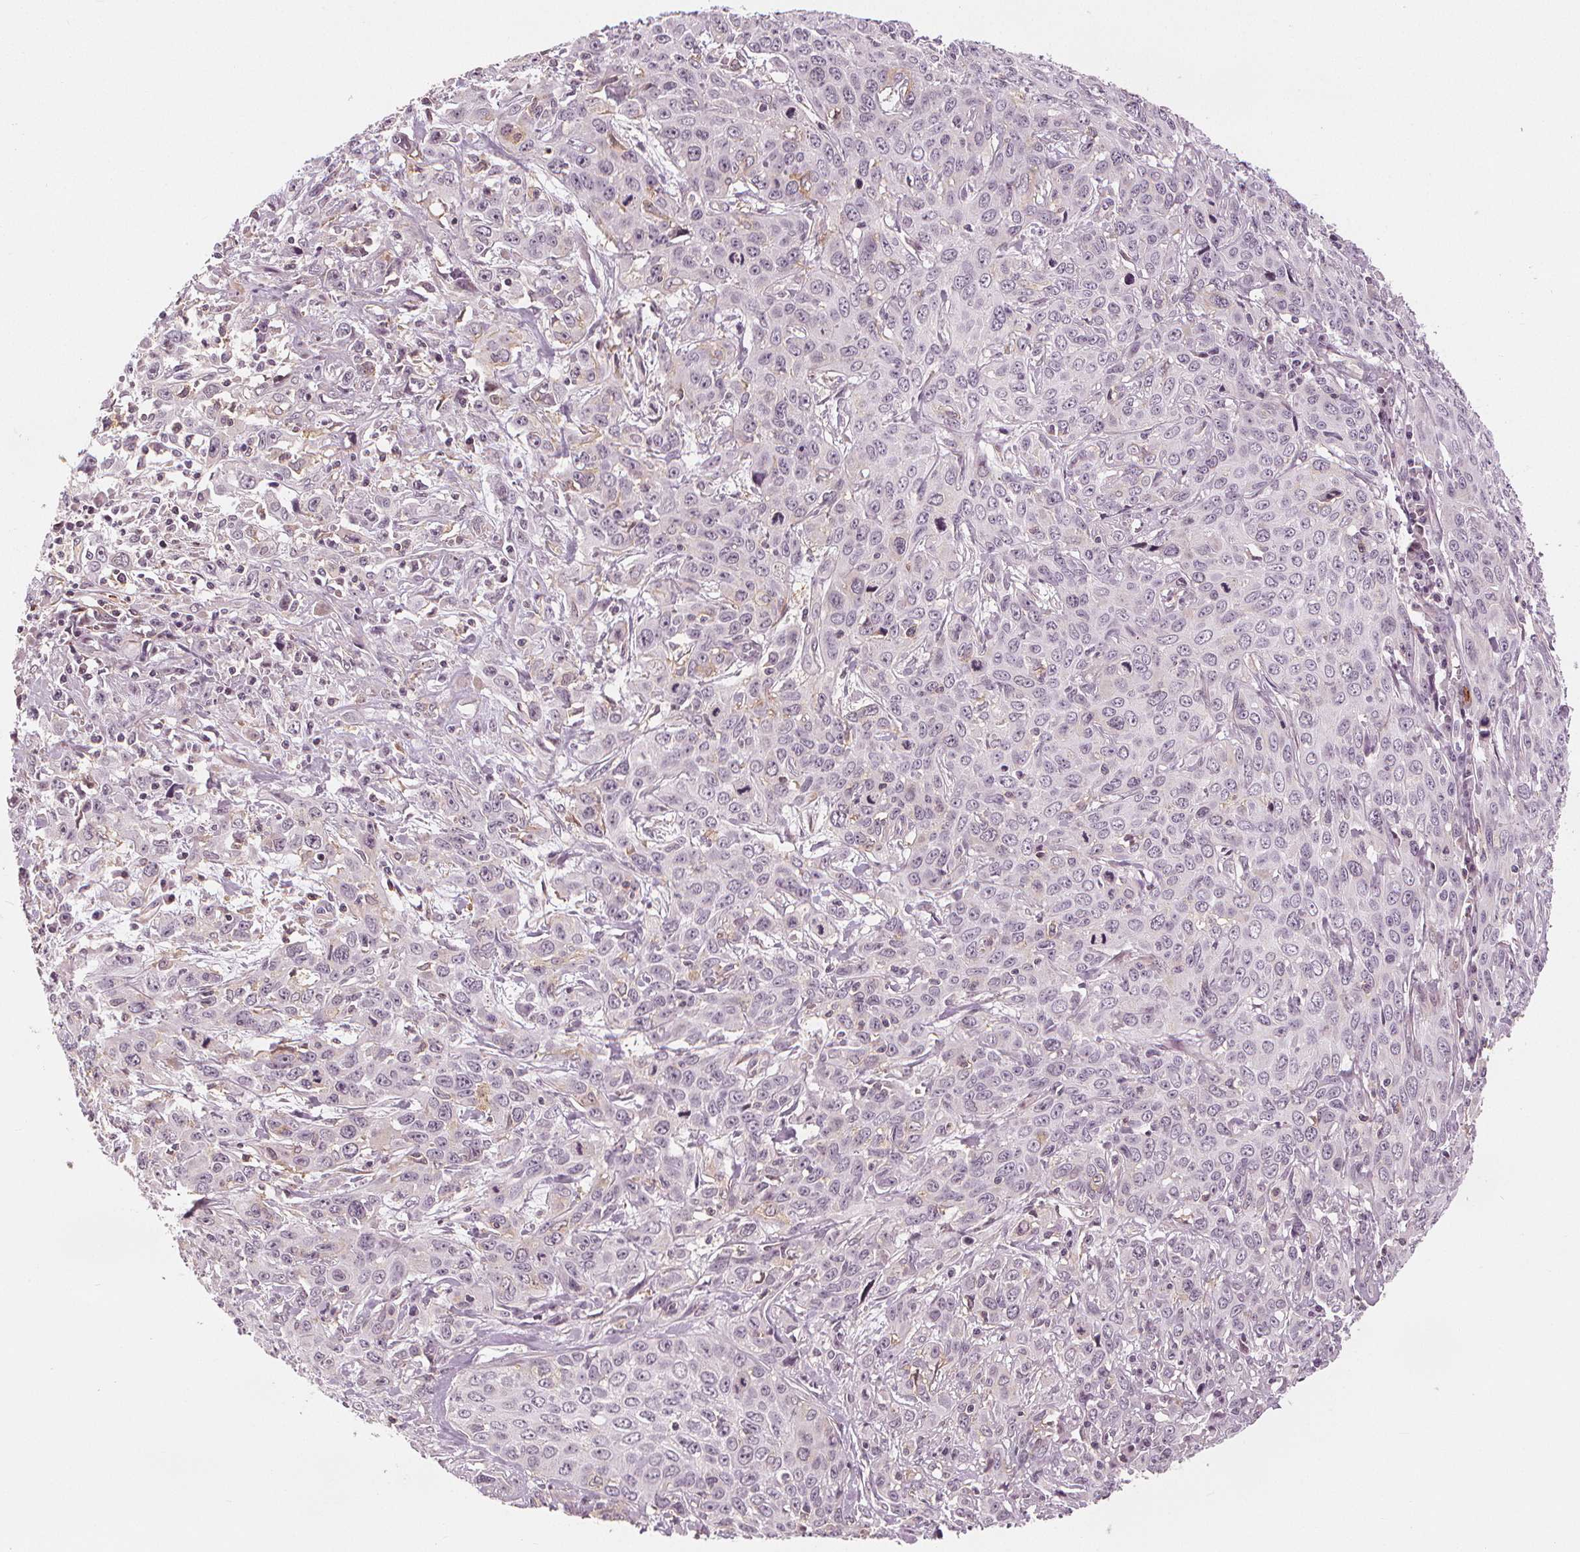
{"staining": {"intensity": "negative", "quantity": "none", "location": "none"}, "tissue": "cervical cancer", "cell_type": "Tumor cells", "image_type": "cancer", "snomed": [{"axis": "morphology", "description": "Squamous cell carcinoma, NOS"}, {"axis": "topography", "description": "Cervix"}], "caption": "Tumor cells are negative for brown protein staining in cervical cancer (squamous cell carcinoma). Nuclei are stained in blue.", "gene": "SLC34A1", "patient": {"sex": "female", "age": 38}}